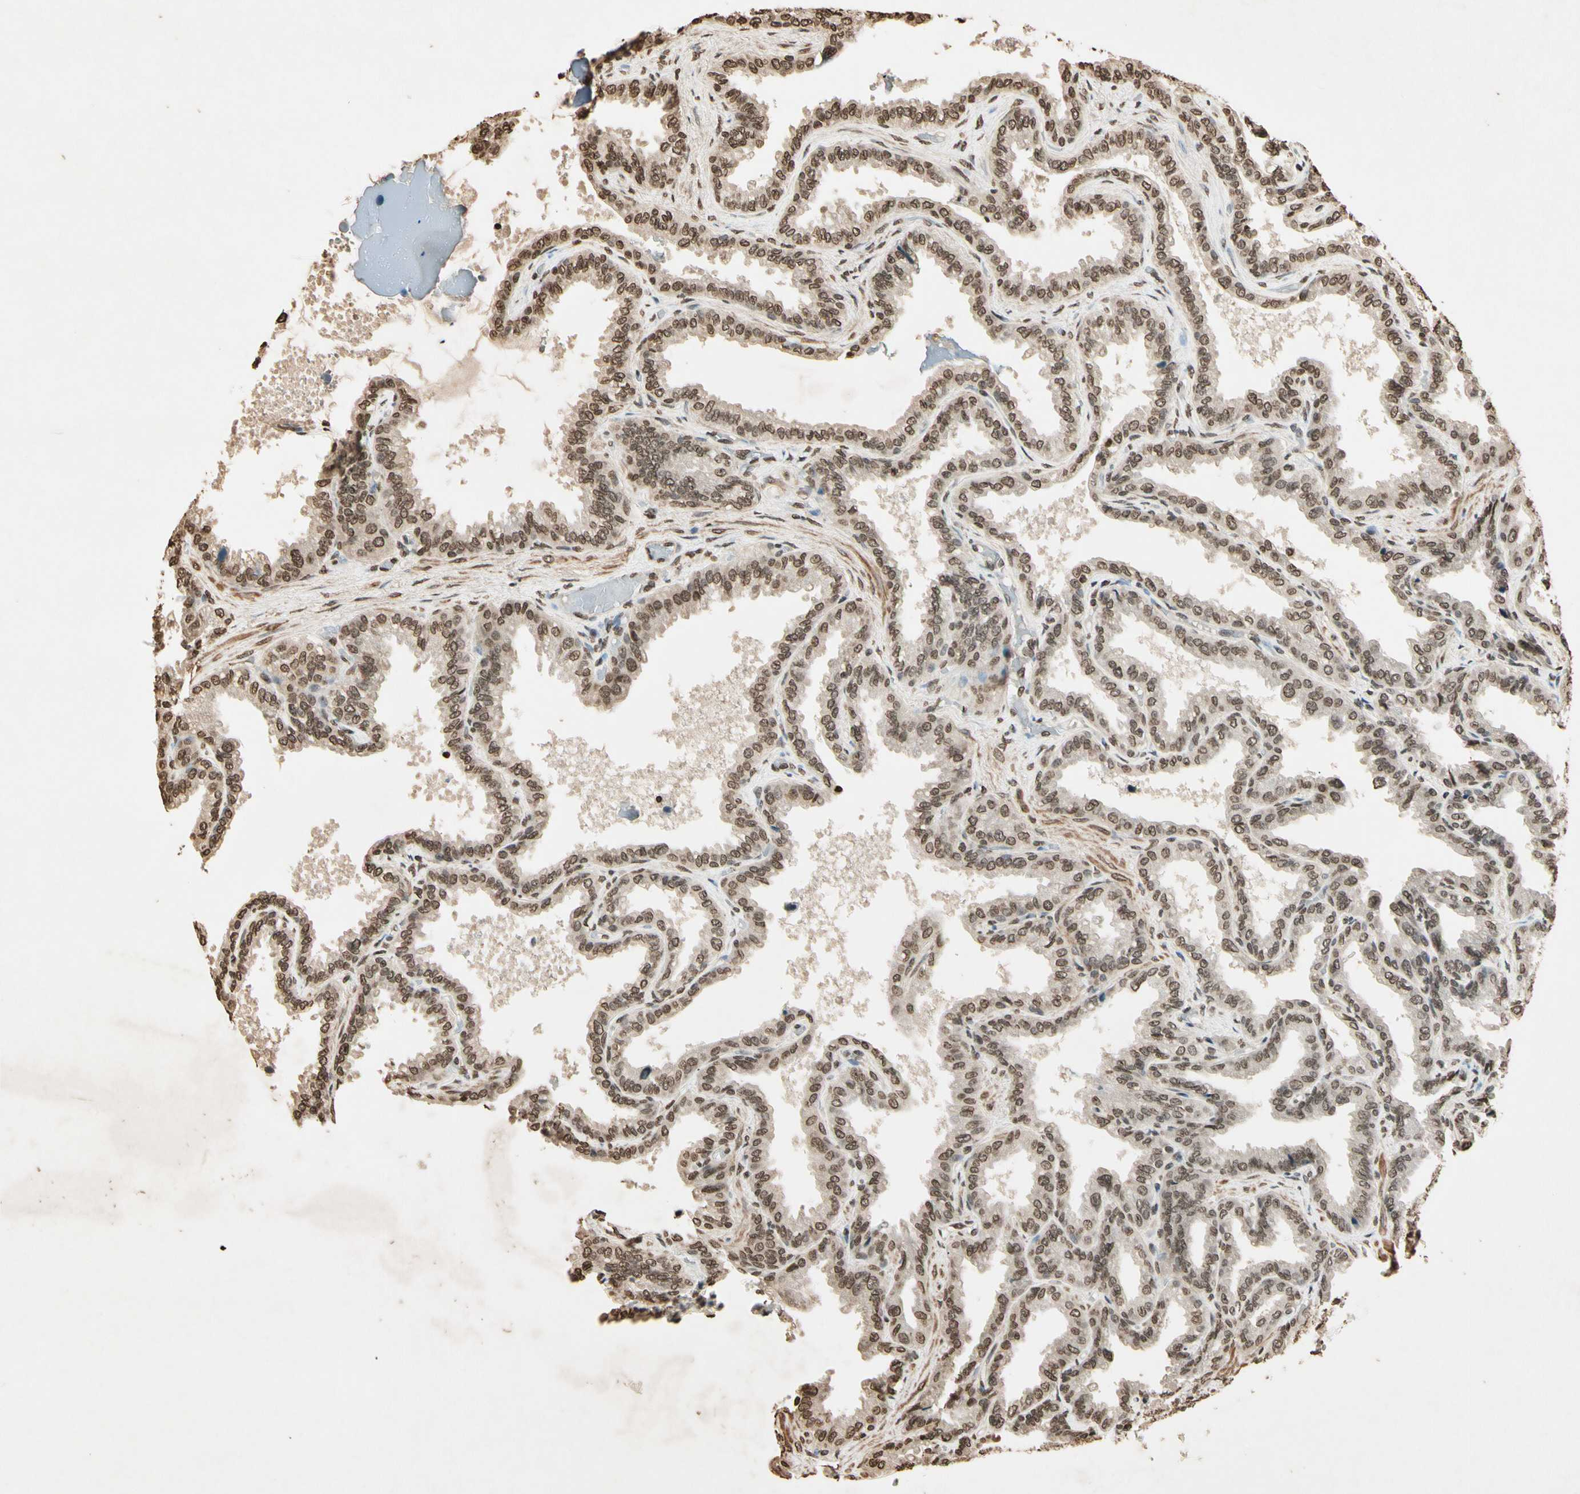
{"staining": {"intensity": "weak", "quantity": "25%-75%", "location": "nuclear"}, "tissue": "seminal vesicle", "cell_type": "Glandular cells", "image_type": "normal", "snomed": [{"axis": "morphology", "description": "Normal tissue, NOS"}, {"axis": "topography", "description": "Seminal veicle"}], "caption": "This photomicrograph exhibits unremarkable seminal vesicle stained with immunohistochemistry (IHC) to label a protein in brown. The nuclear of glandular cells show weak positivity for the protein. Nuclei are counter-stained blue.", "gene": "TOP1", "patient": {"sex": "male", "age": 46}}